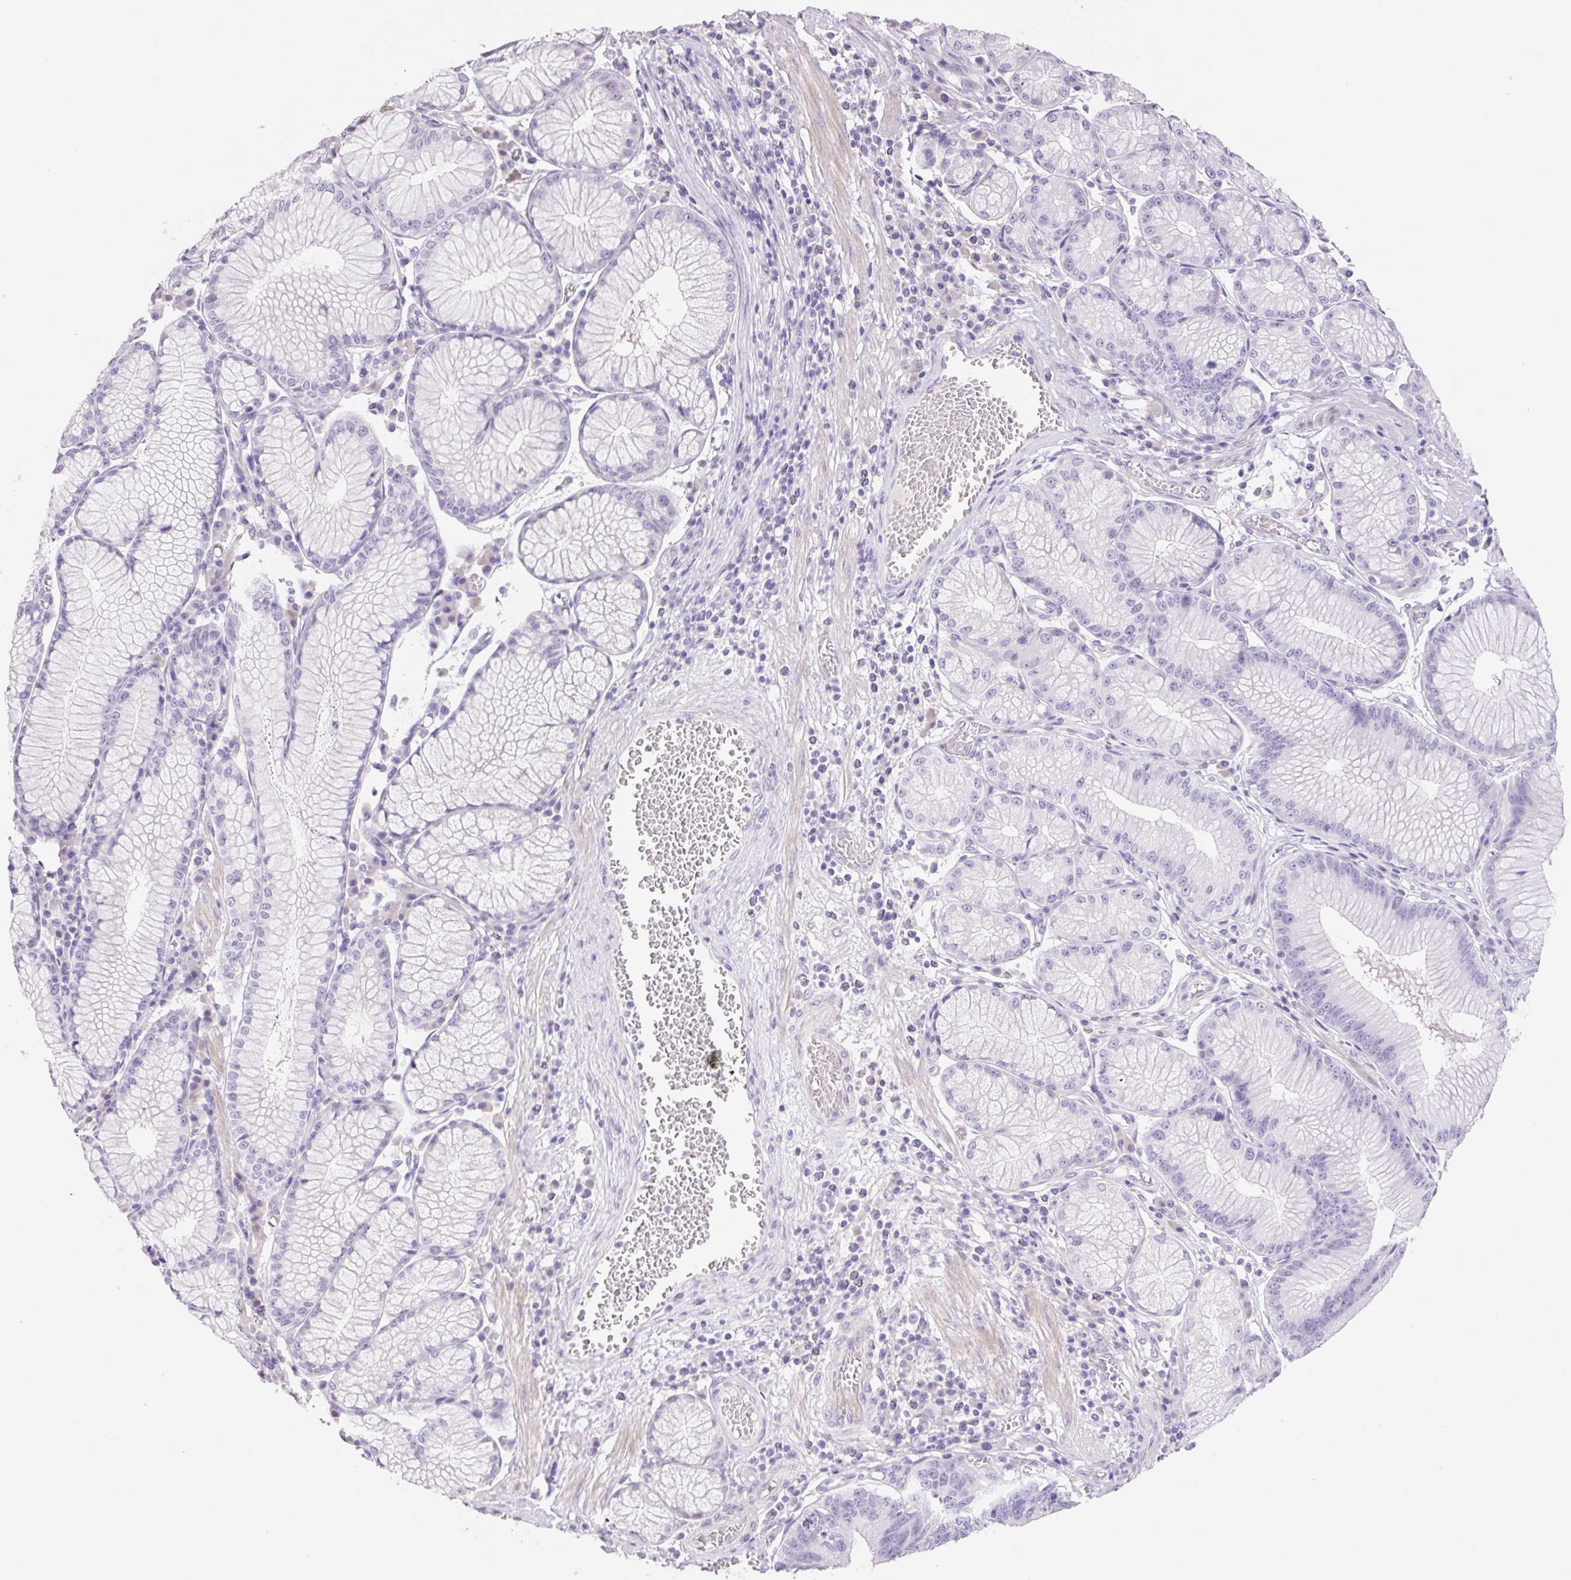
{"staining": {"intensity": "negative", "quantity": "none", "location": "none"}, "tissue": "stomach cancer", "cell_type": "Tumor cells", "image_type": "cancer", "snomed": [{"axis": "morphology", "description": "Adenocarcinoma, NOS"}, {"axis": "topography", "description": "Stomach"}], "caption": "Immunohistochemistry of human adenocarcinoma (stomach) displays no positivity in tumor cells.", "gene": "HCRTR2", "patient": {"sex": "male", "age": 59}}